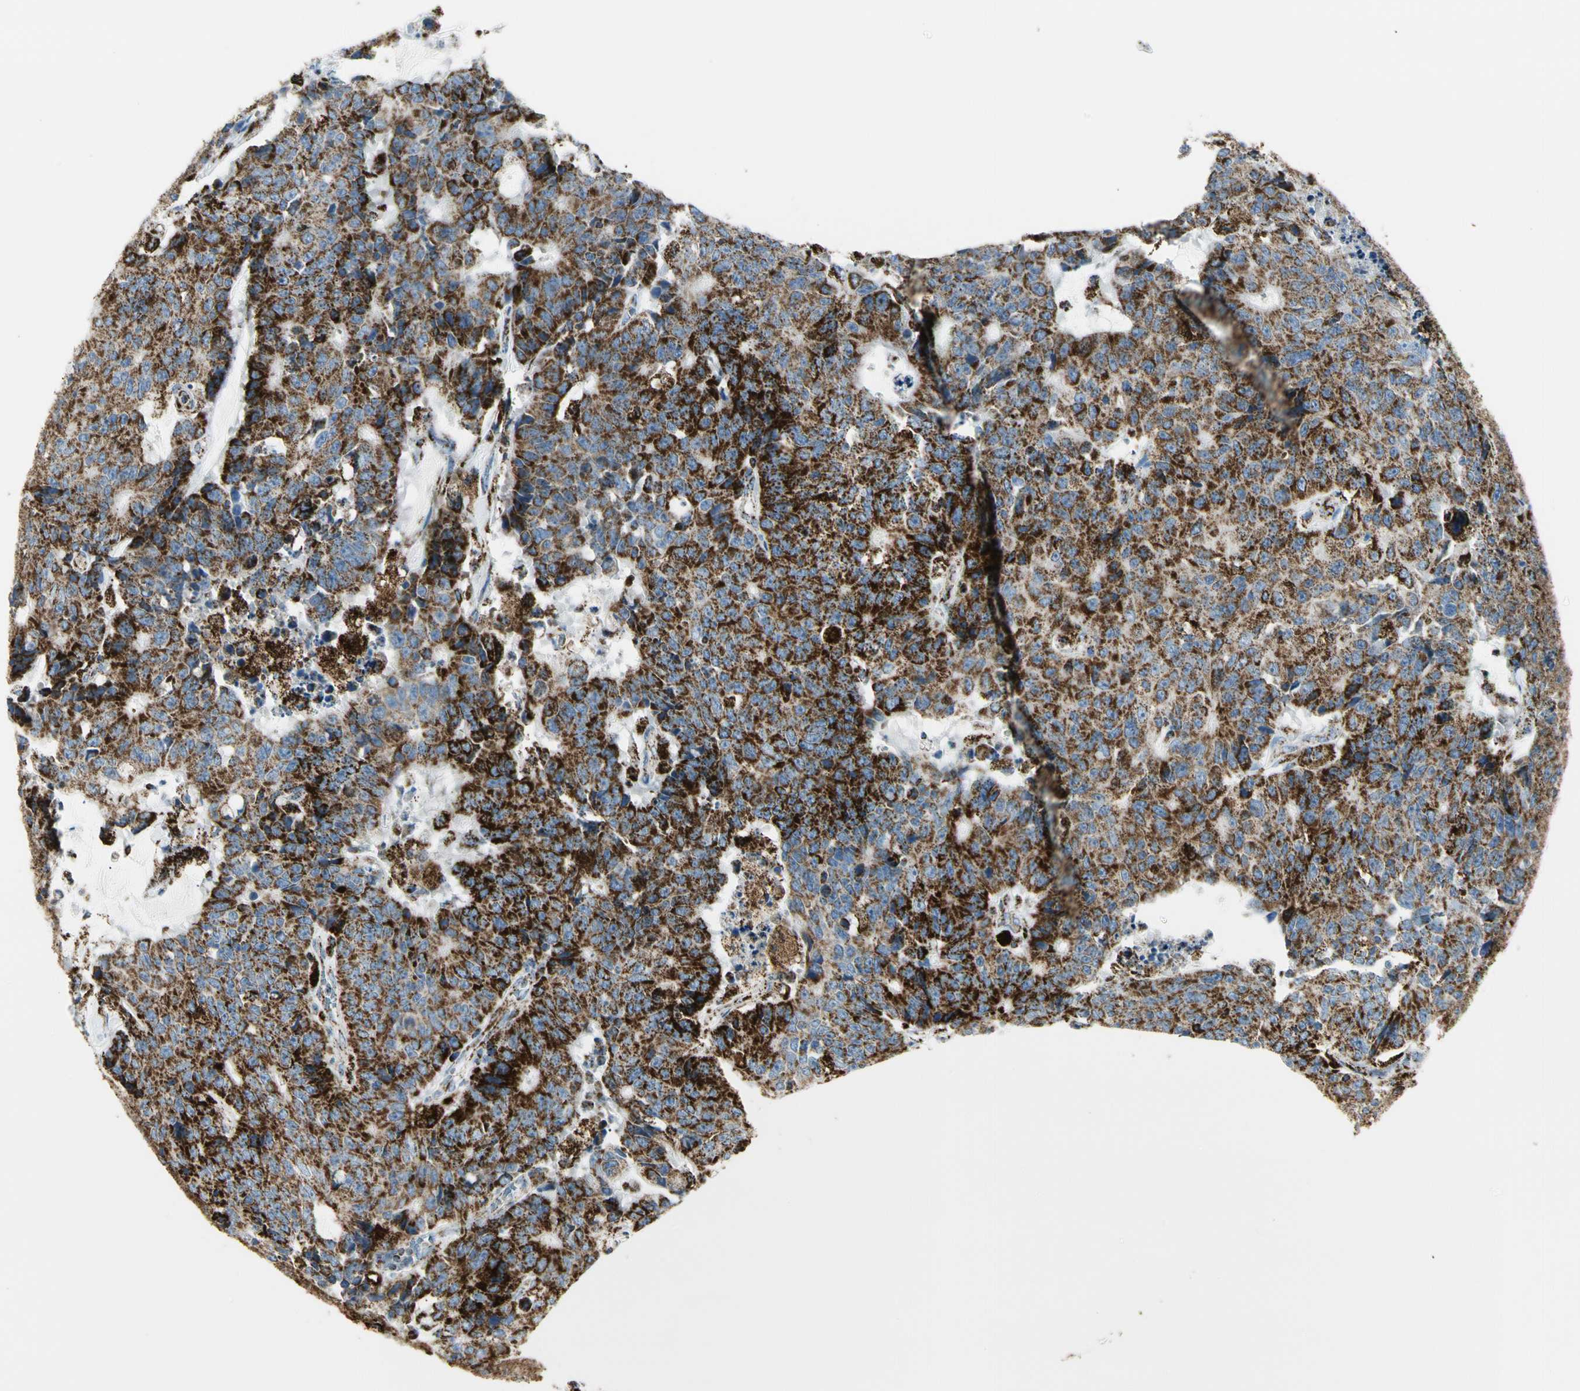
{"staining": {"intensity": "strong", "quantity": ">75%", "location": "cytoplasmic/membranous"}, "tissue": "colorectal cancer", "cell_type": "Tumor cells", "image_type": "cancer", "snomed": [{"axis": "morphology", "description": "Adenocarcinoma, NOS"}, {"axis": "topography", "description": "Colon"}], "caption": "Colorectal cancer stained for a protein demonstrates strong cytoplasmic/membranous positivity in tumor cells.", "gene": "ME2", "patient": {"sex": "female", "age": 86}}